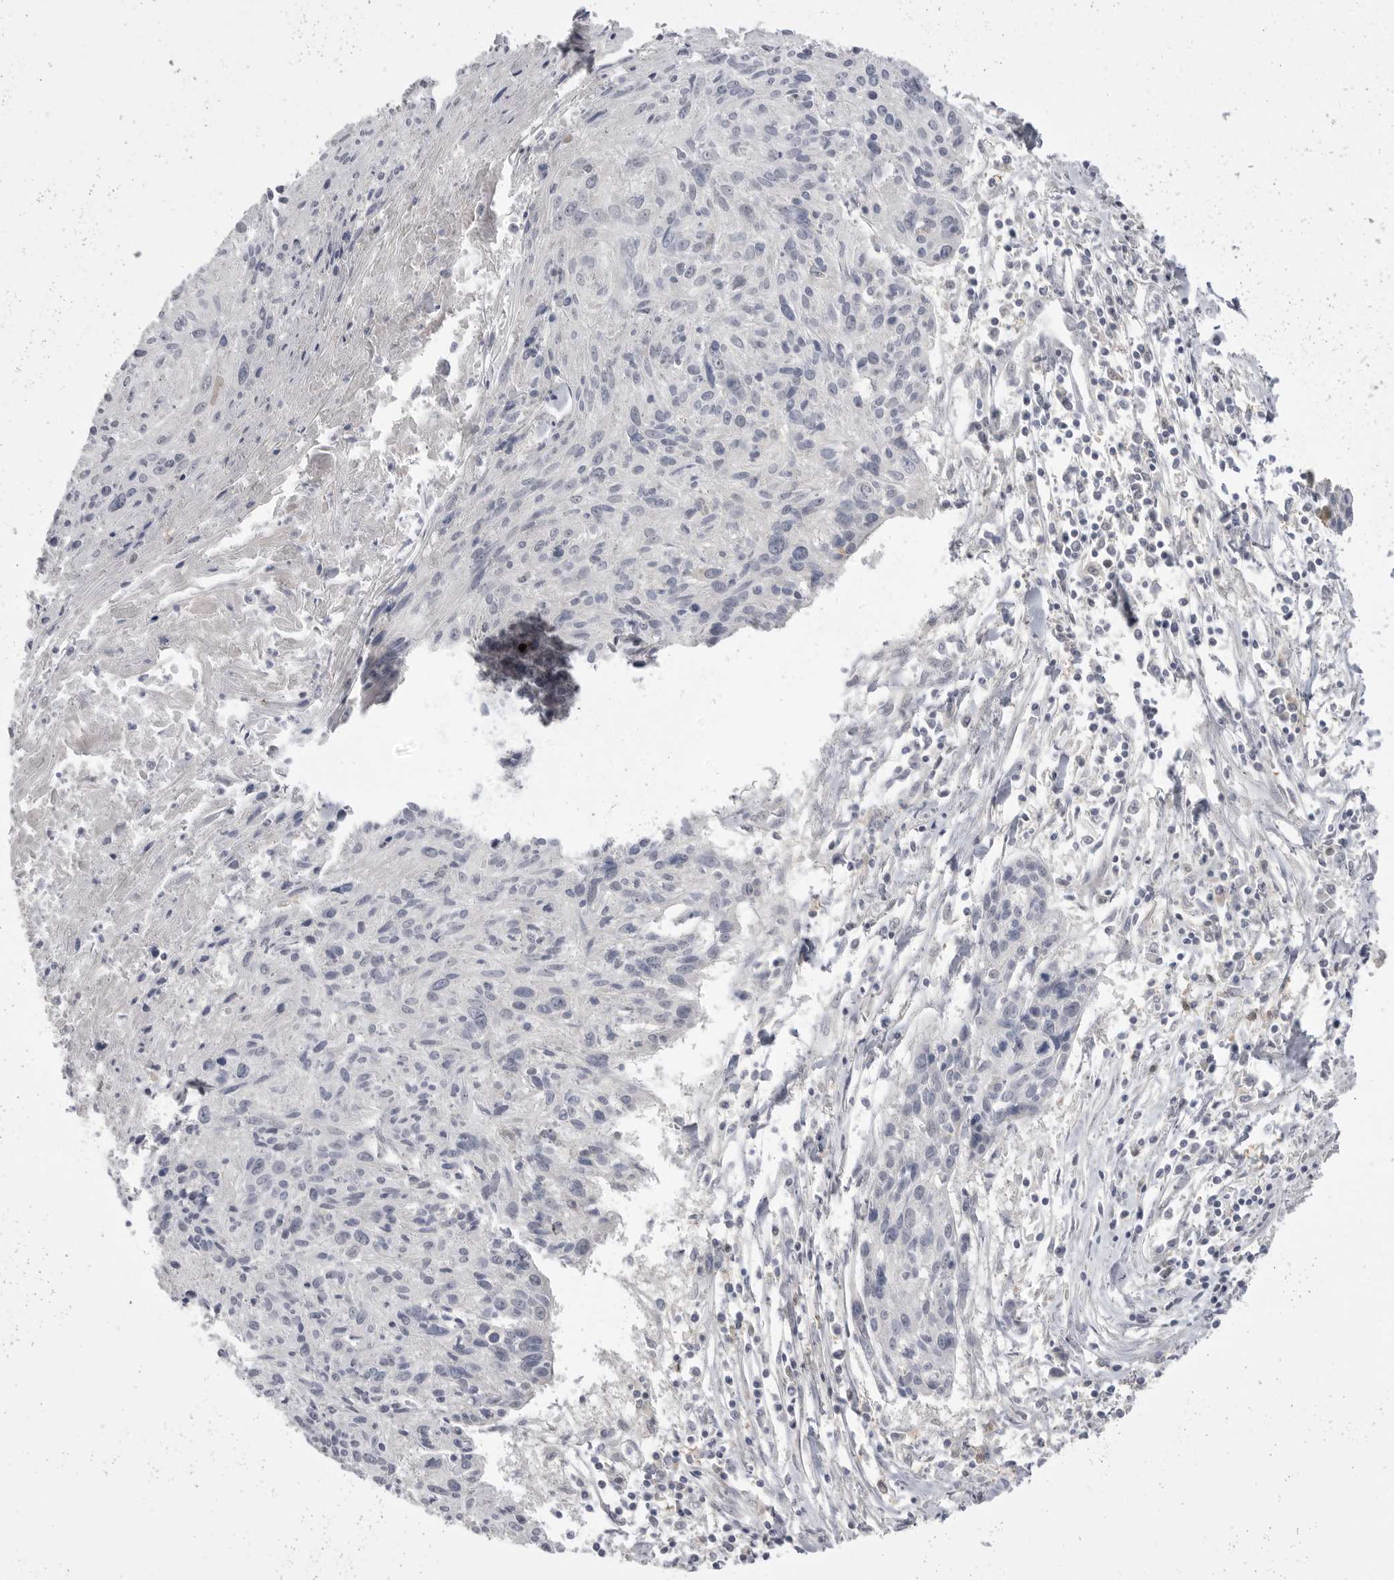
{"staining": {"intensity": "negative", "quantity": "none", "location": "none"}, "tissue": "cervical cancer", "cell_type": "Tumor cells", "image_type": "cancer", "snomed": [{"axis": "morphology", "description": "Squamous cell carcinoma, NOS"}, {"axis": "topography", "description": "Cervix"}], "caption": "A micrograph of human cervical cancer is negative for staining in tumor cells. The staining was performed using DAB (3,3'-diaminobenzidine) to visualize the protein expression in brown, while the nuclei were stained in blue with hematoxylin (Magnification: 20x).", "gene": "KYAT3", "patient": {"sex": "female", "age": 51}}